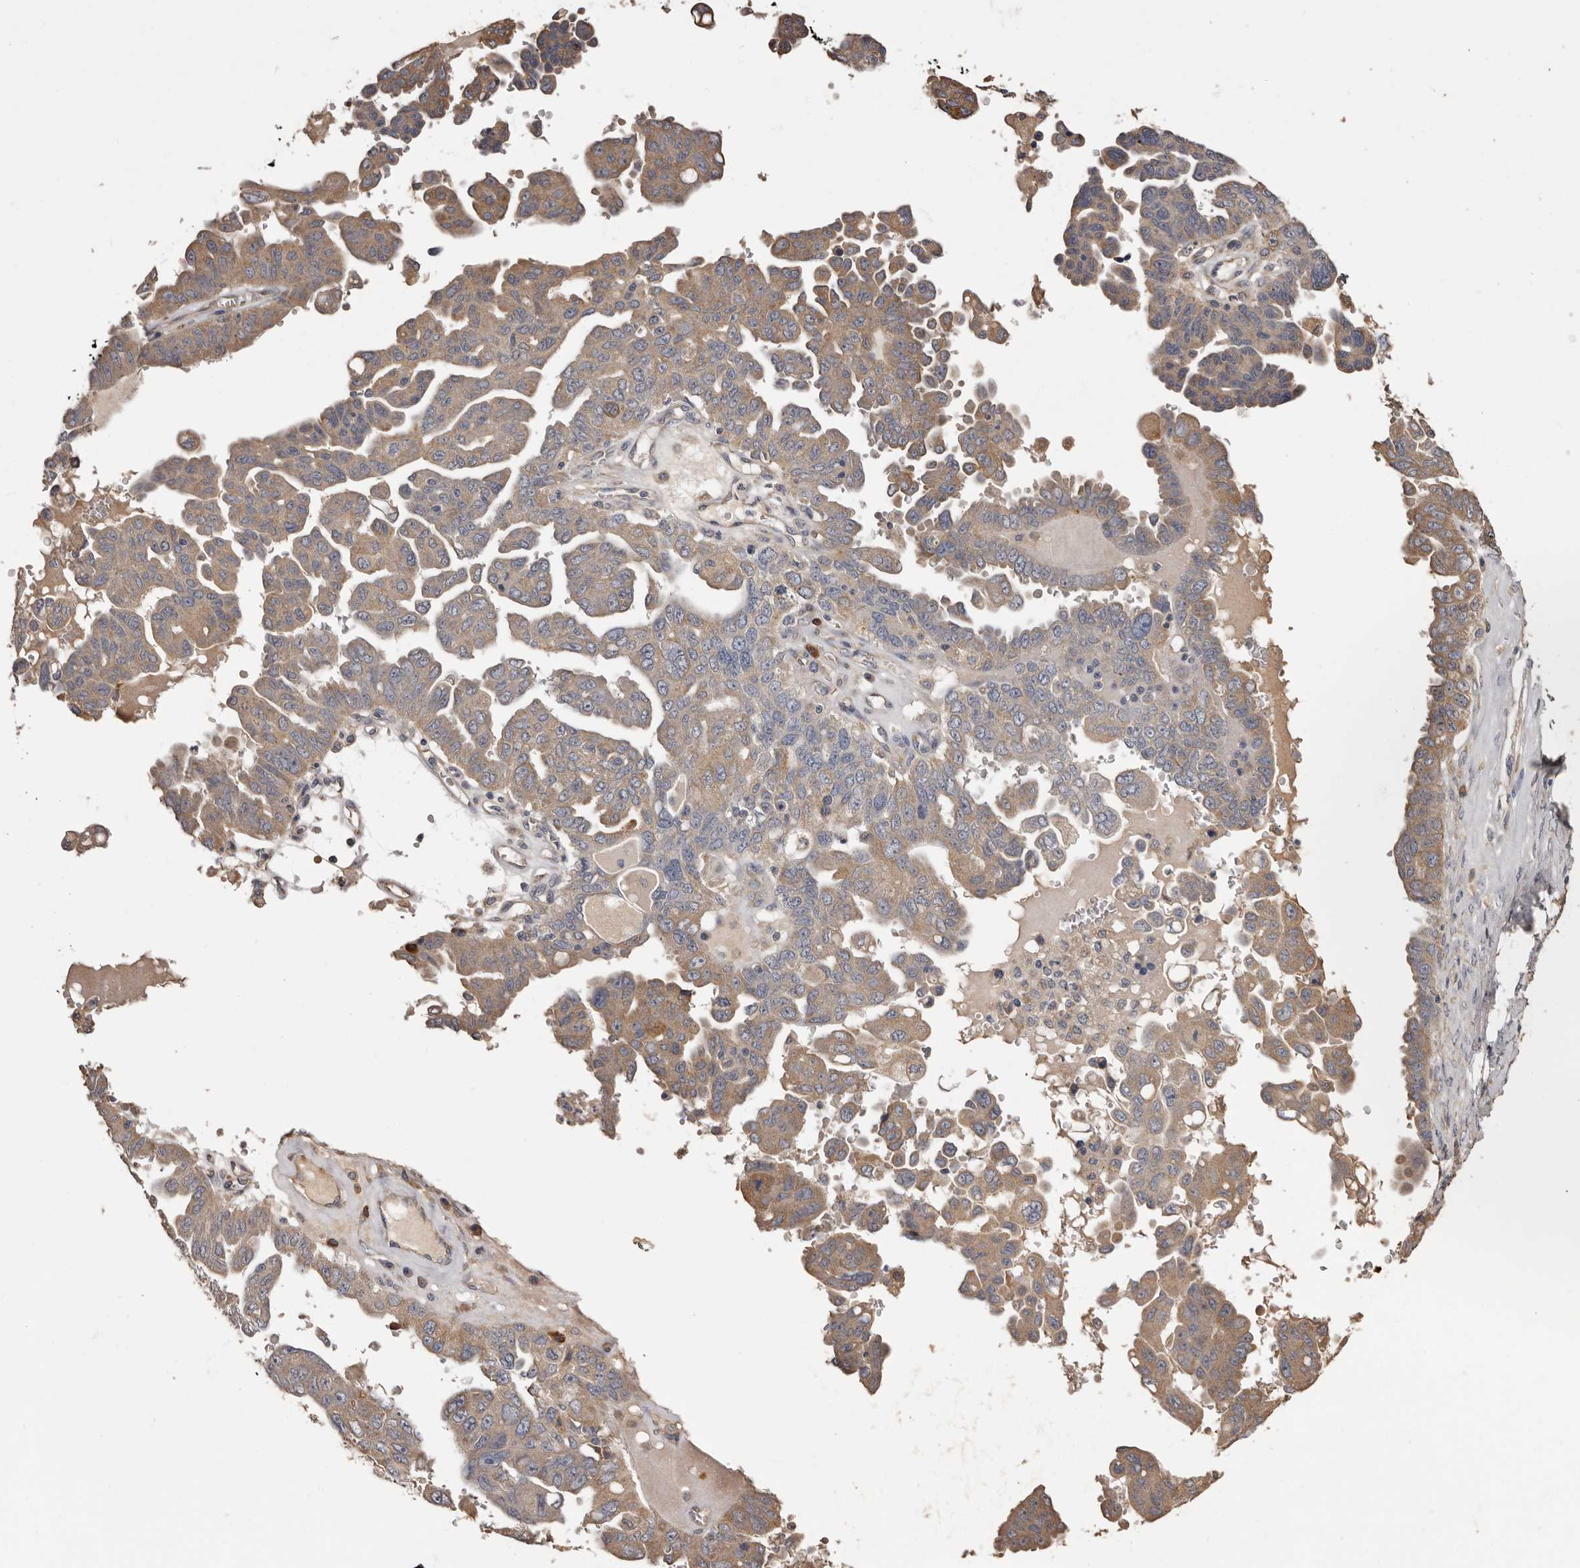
{"staining": {"intensity": "moderate", "quantity": ">75%", "location": "cytoplasmic/membranous"}, "tissue": "ovarian cancer", "cell_type": "Tumor cells", "image_type": "cancer", "snomed": [{"axis": "morphology", "description": "Carcinoma, endometroid"}, {"axis": "topography", "description": "Ovary"}], "caption": "A high-resolution photomicrograph shows immunohistochemistry (IHC) staining of ovarian endometroid carcinoma, which demonstrates moderate cytoplasmic/membranous staining in approximately >75% of tumor cells.", "gene": "ETNK1", "patient": {"sex": "female", "age": 62}}